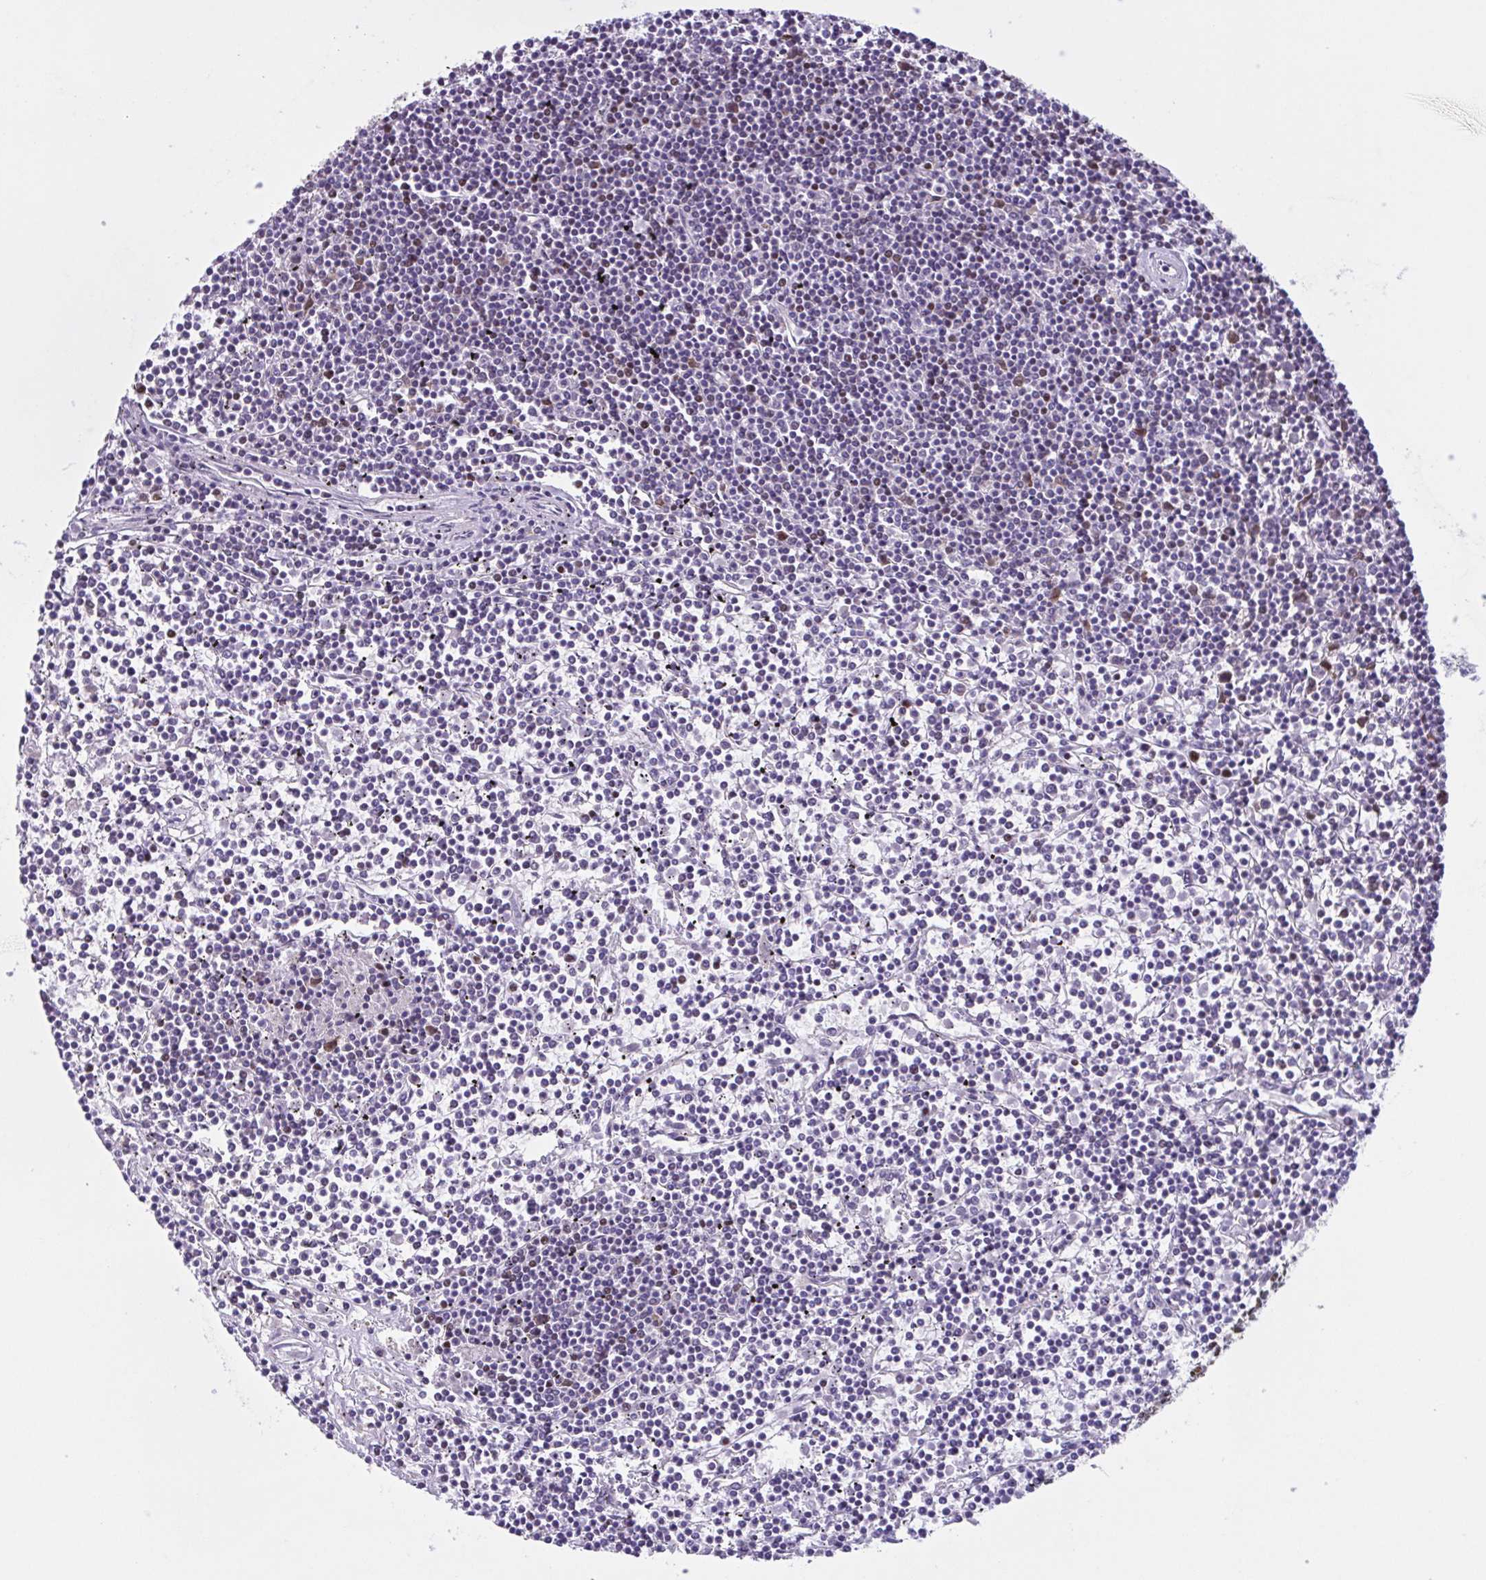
{"staining": {"intensity": "negative", "quantity": "none", "location": "none"}, "tissue": "lymphoma", "cell_type": "Tumor cells", "image_type": "cancer", "snomed": [{"axis": "morphology", "description": "Malignant lymphoma, non-Hodgkin's type, Low grade"}, {"axis": "topography", "description": "Spleen"}], "caption": "Lymphoma was stained to show a protein in brown. There is no significant expression in tumor cells.", "gene": "TIMM21", "patient": {"sex": "female", "age": 19}}